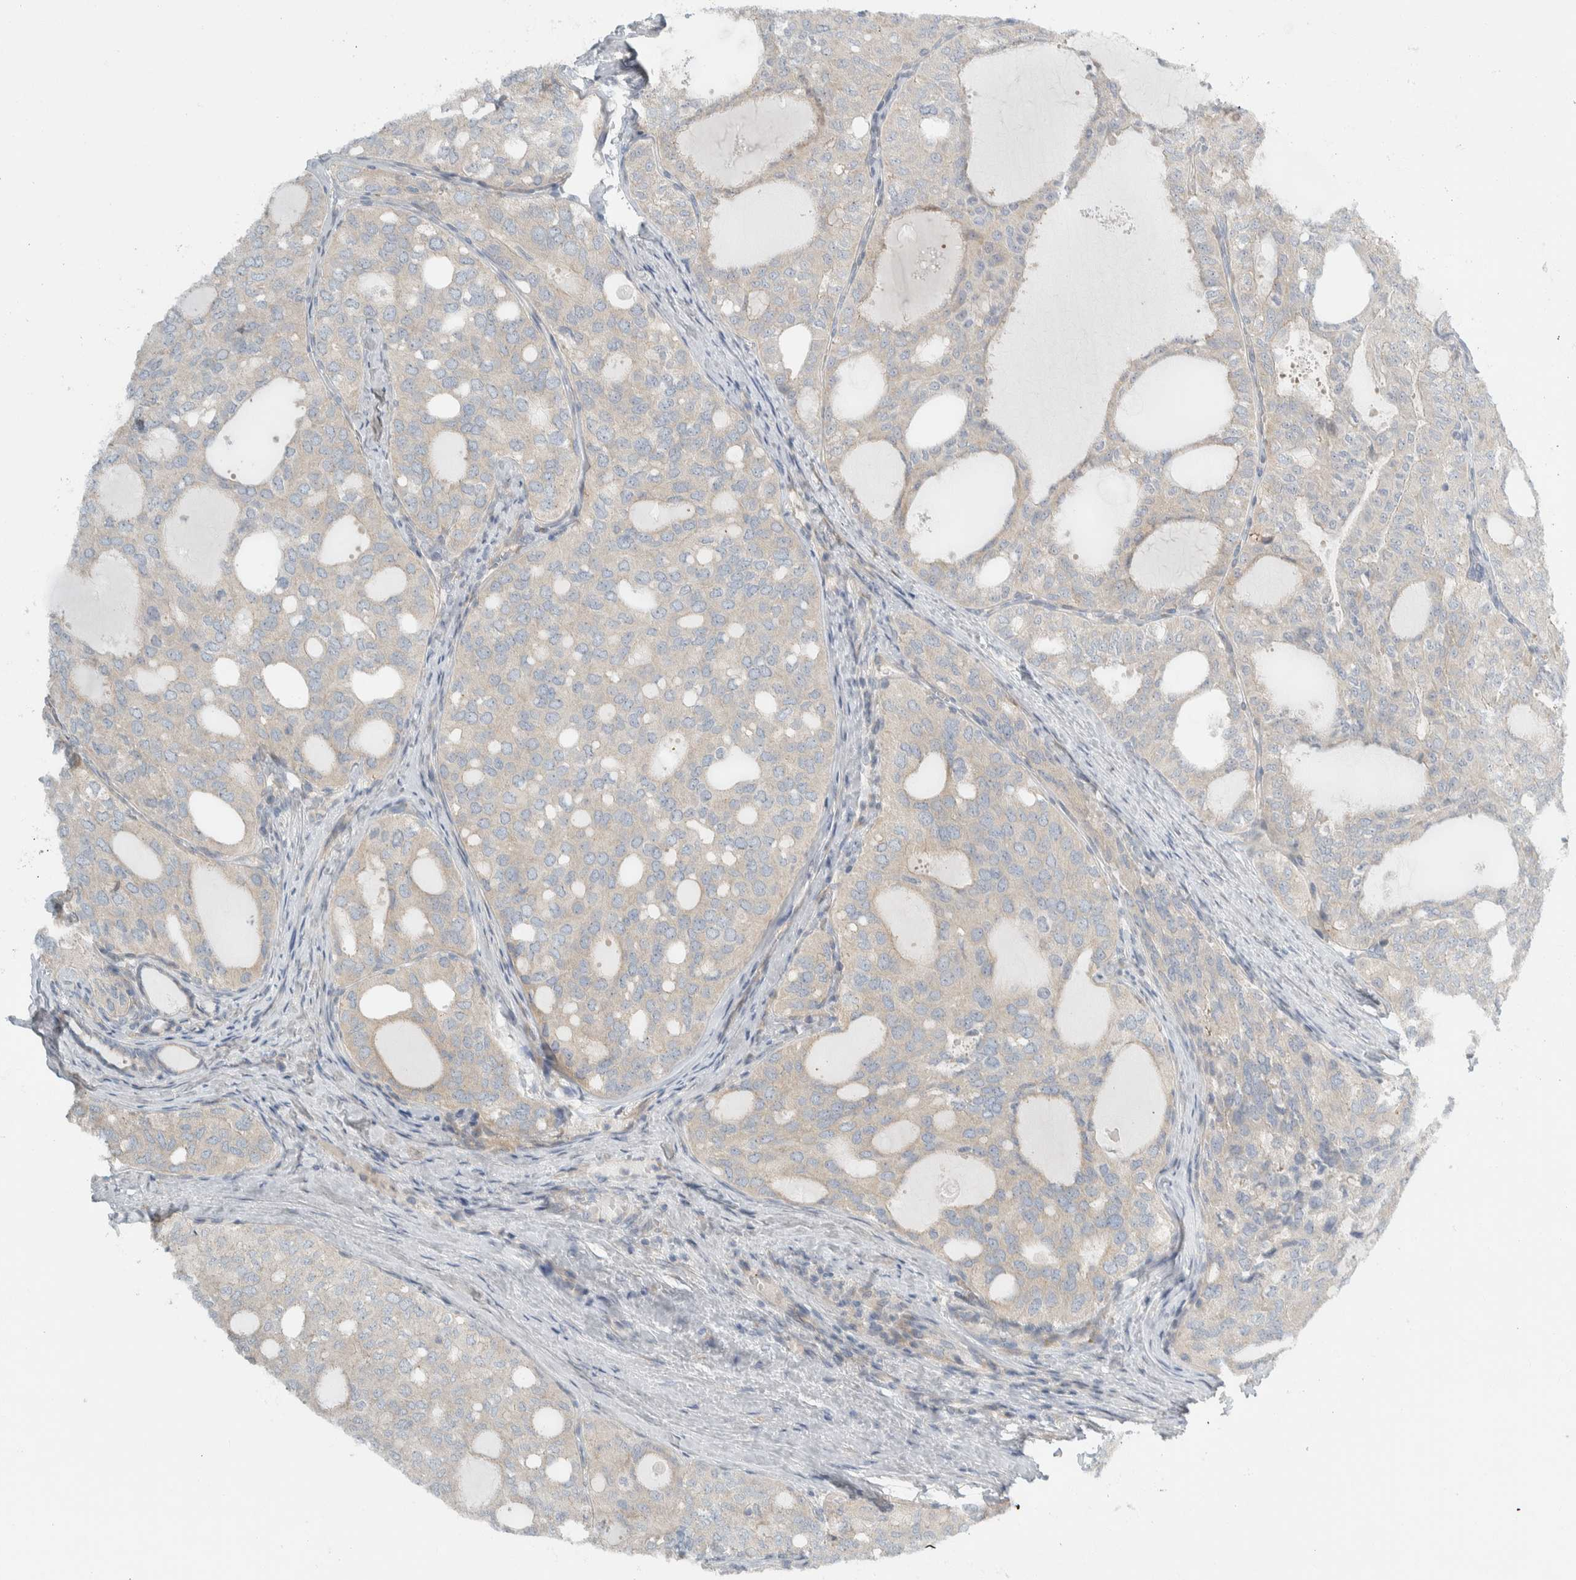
{"staining": {"intensity": "negative", "quantity": "none", "location": "none"}, "tissue": "thyroid cancer", "cell_type": "Tumor cells", "image_type": "cancer", "snomed": [{"axis": "morphology", "description": "Follicular adenoma carcinoma, NOS"}, {"axis": "topography", "description": "Thyroid gland"}], "caption": "Thyroid follicular adenoma carcinoma stained for a protein using immunohistochemistry shows no positivity tumor cells.", "gene": "HGS", "patient": {"sex": "male", "age": 75}}